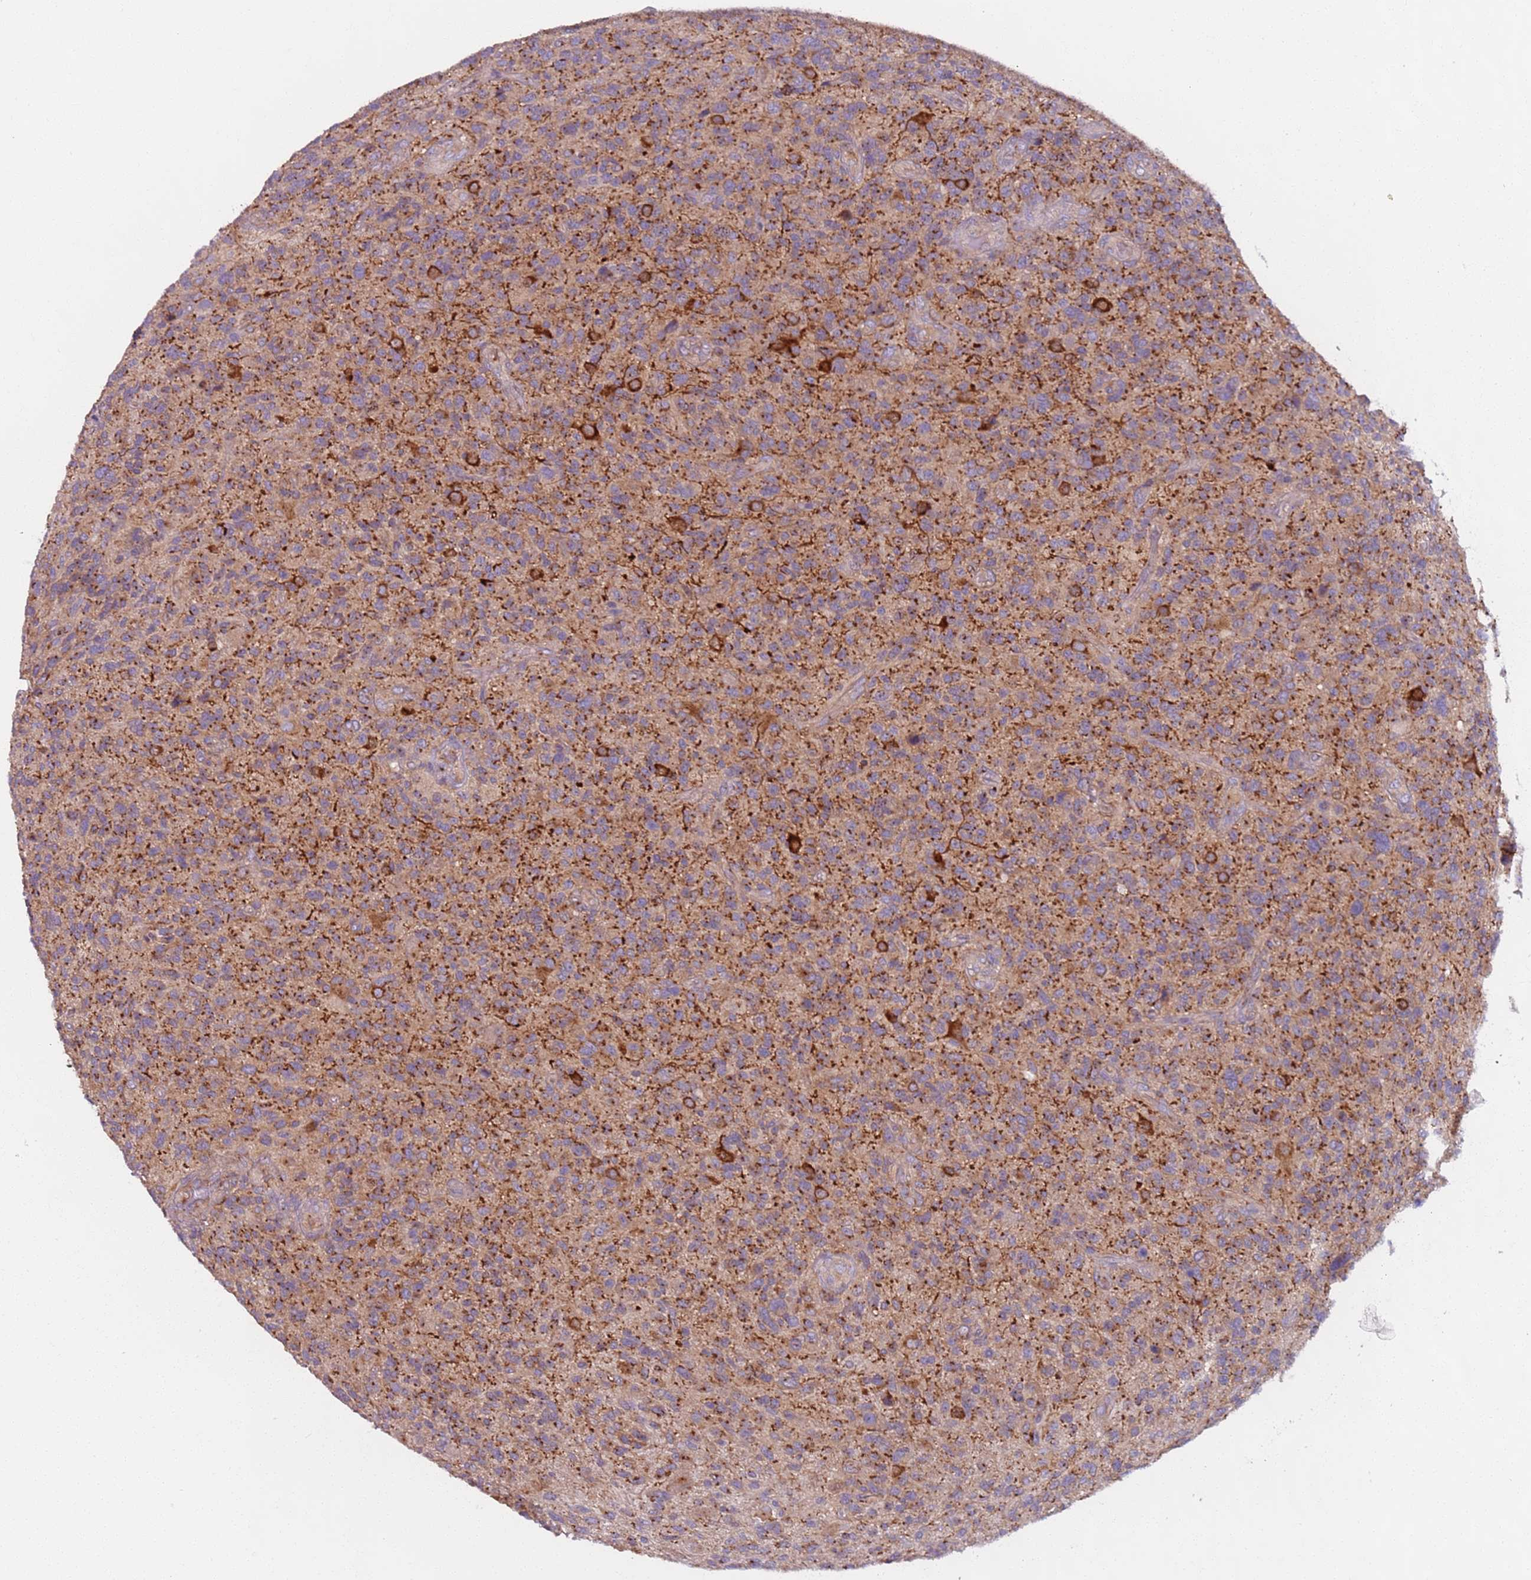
{"staining": {"intensity": "weak", "quantity": ">75%", "location": "cytoplasmic/membranous"}, "tissue": "glioma", "cell_type": "Tumor cells", "image_type": "cancer", "snomed": [{"axis": "morphology", "description": "Glioma, malignant, High grade"}, {"axis": "topography", "description": "Brain"}], "caption": "Malignant high-grade glioma stained for a protein (brown) reveals weak cytoplasmic/membranous positive staining in approximately >75% of tumor cells.", "gene": "AKTIP", "patient": {"sex": "male", "age": 47}}